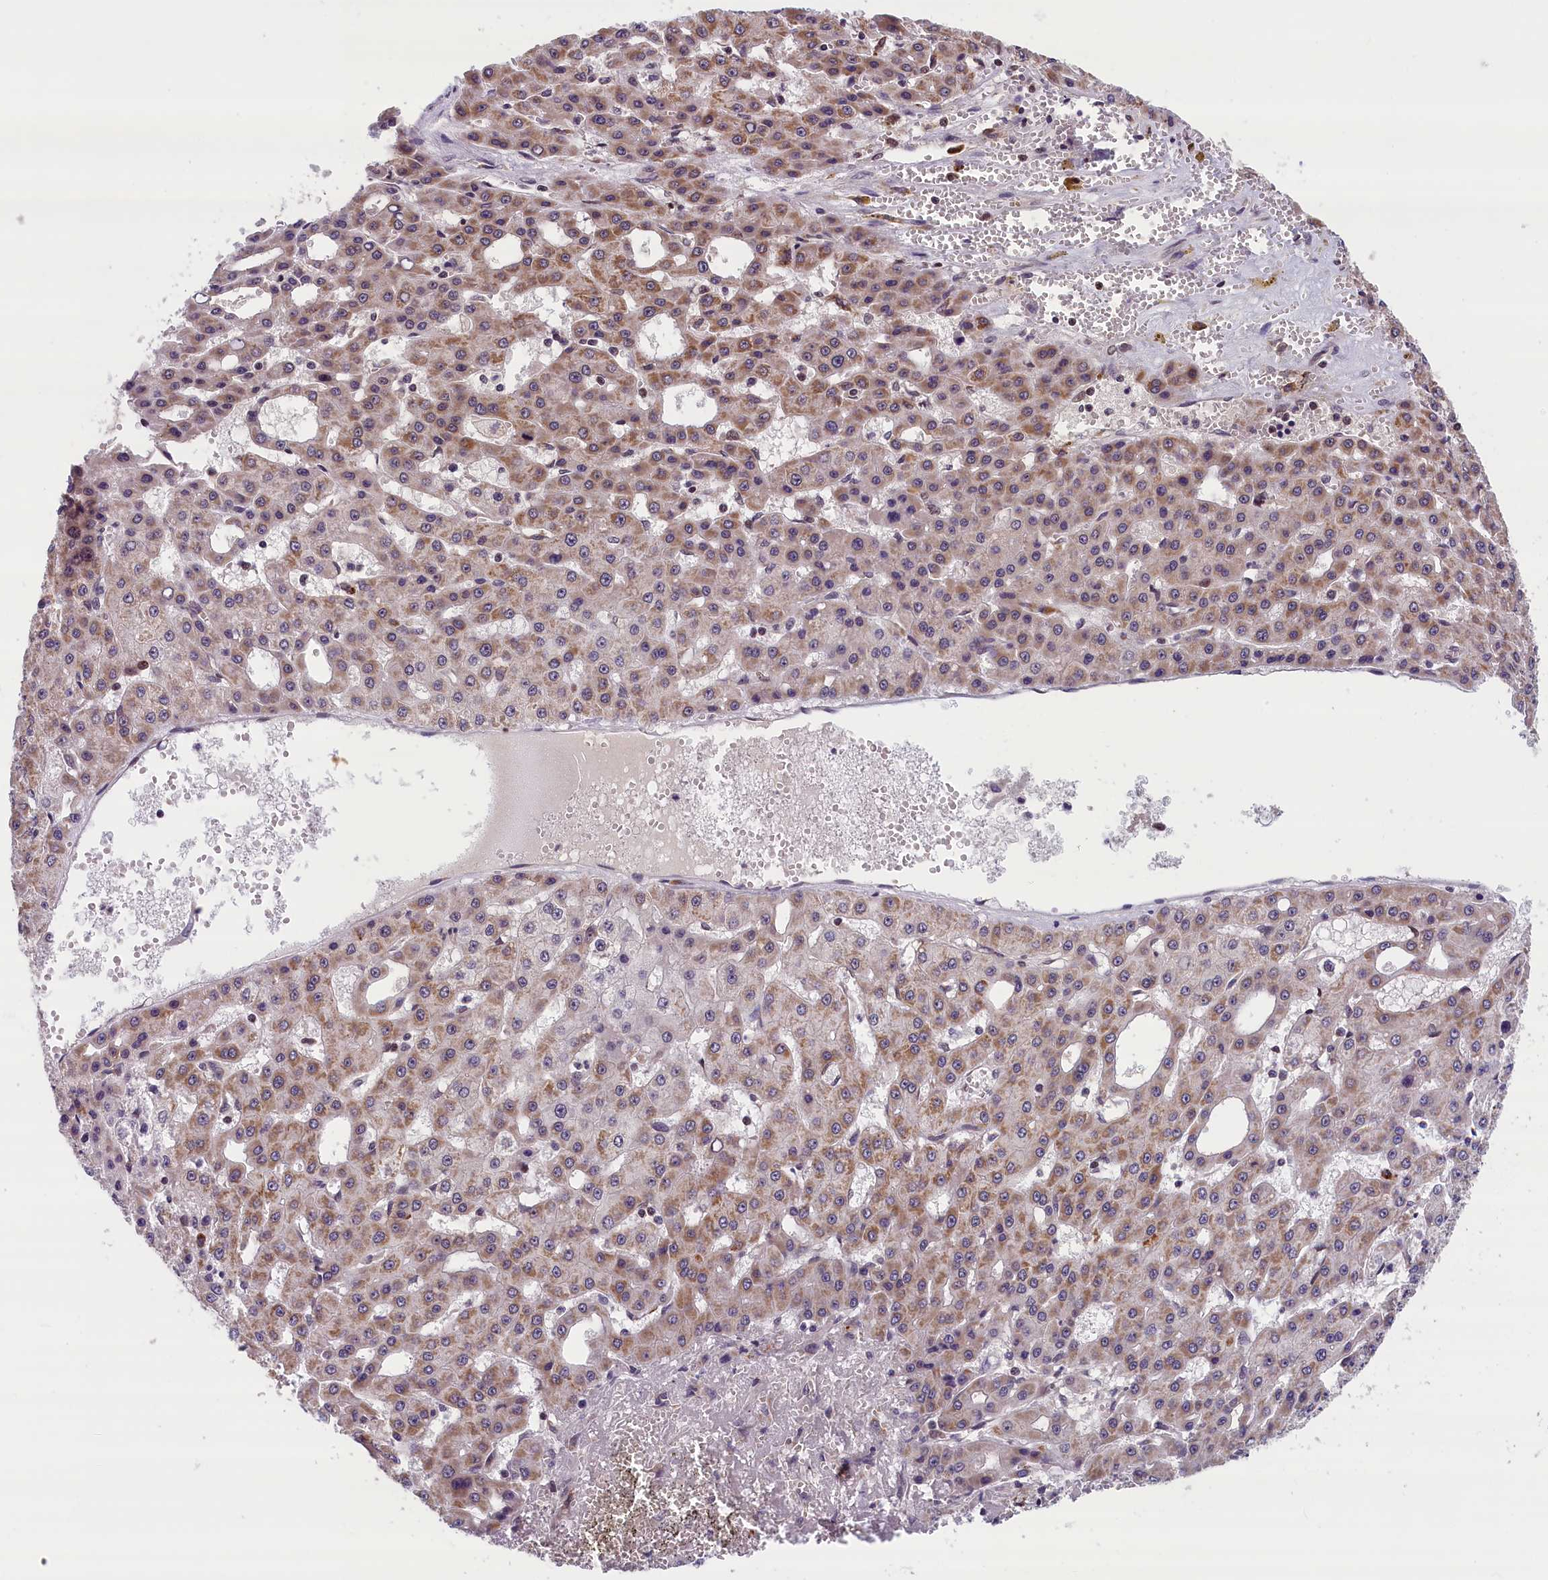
{"staining": {"intensity": "moderate", "quantity": "25%-75%", "location": "cytoplasmic/membranous"}, "tissue": "liver cancer", "cell_type": "Tumor cells", "image_type": "cancer", "snomed": [{"axis": "morphology", "description": "Carcinoma, Hepatocellular, NOS"}, {"axis": "topography", "description": "Liver"}], "caption": "Moderate cytoplasmic/membranous positivity is seen in approximately 25%-75% of tumor cells in liver cancer.", "gene": "KCNK6", "patient": {"sex": "male", "age": 47}}